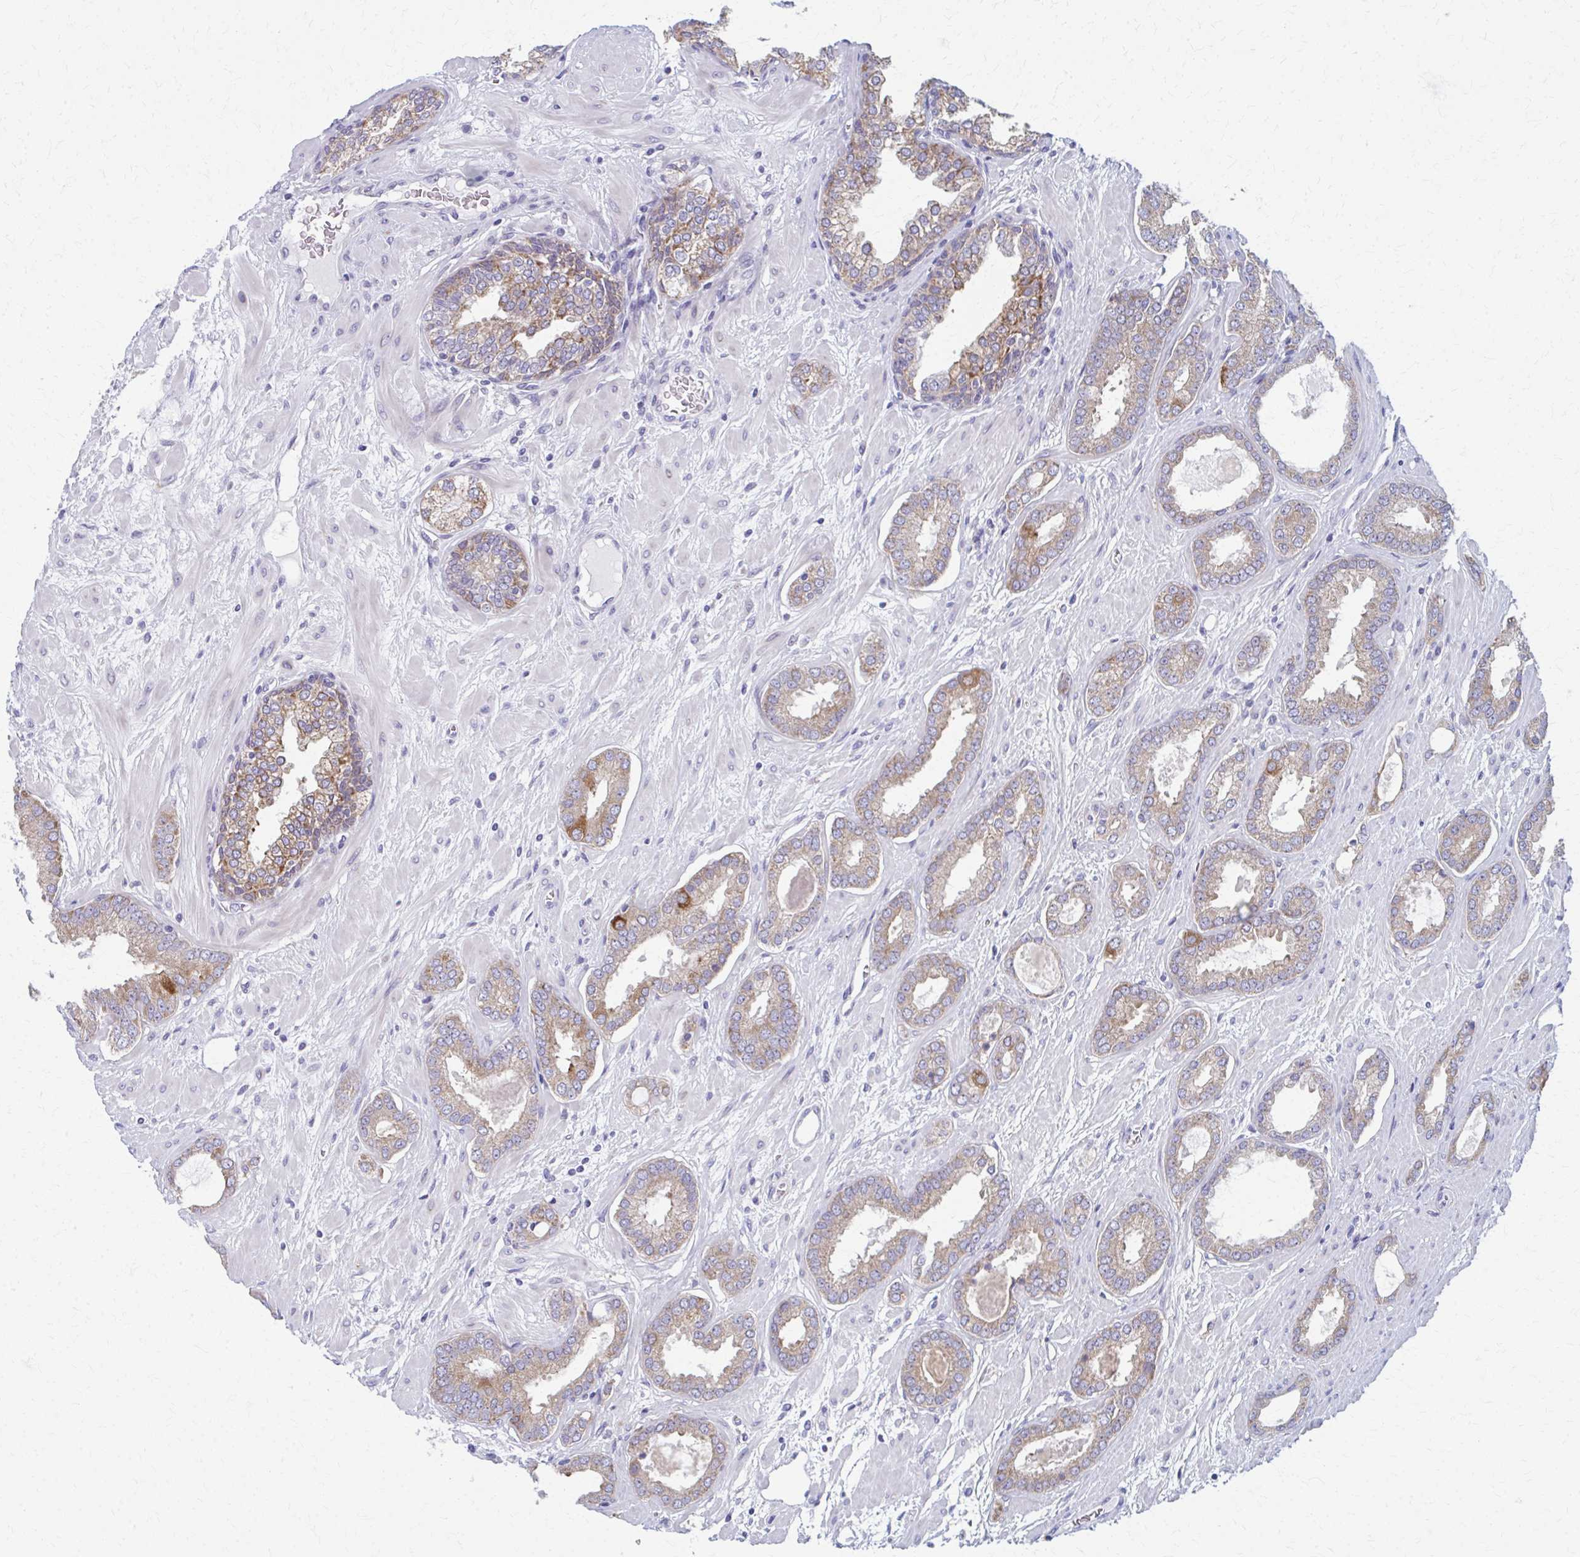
{"staining": {"intensity": "weak", "quantity": ">75%", "location": "cytoplasmic/membranous"}, "tissue": "prostate cancer", "cell_type": "Tumor cells", "image_type": "cancer", "snomed": [{"axis": "morphology", "description": "Adenocarcinoma, High grade"}, {"axis": "topography", "description": "Prostate"}], "caption": "This histopathology image reveals immunohistochemistry staining of prostate cancer, with low weak cytoplasmic/membranous positivity in about >75% of tumor cells.", "gene": "SPATS2L", "patient": {"sex": "male", "age": 58}}